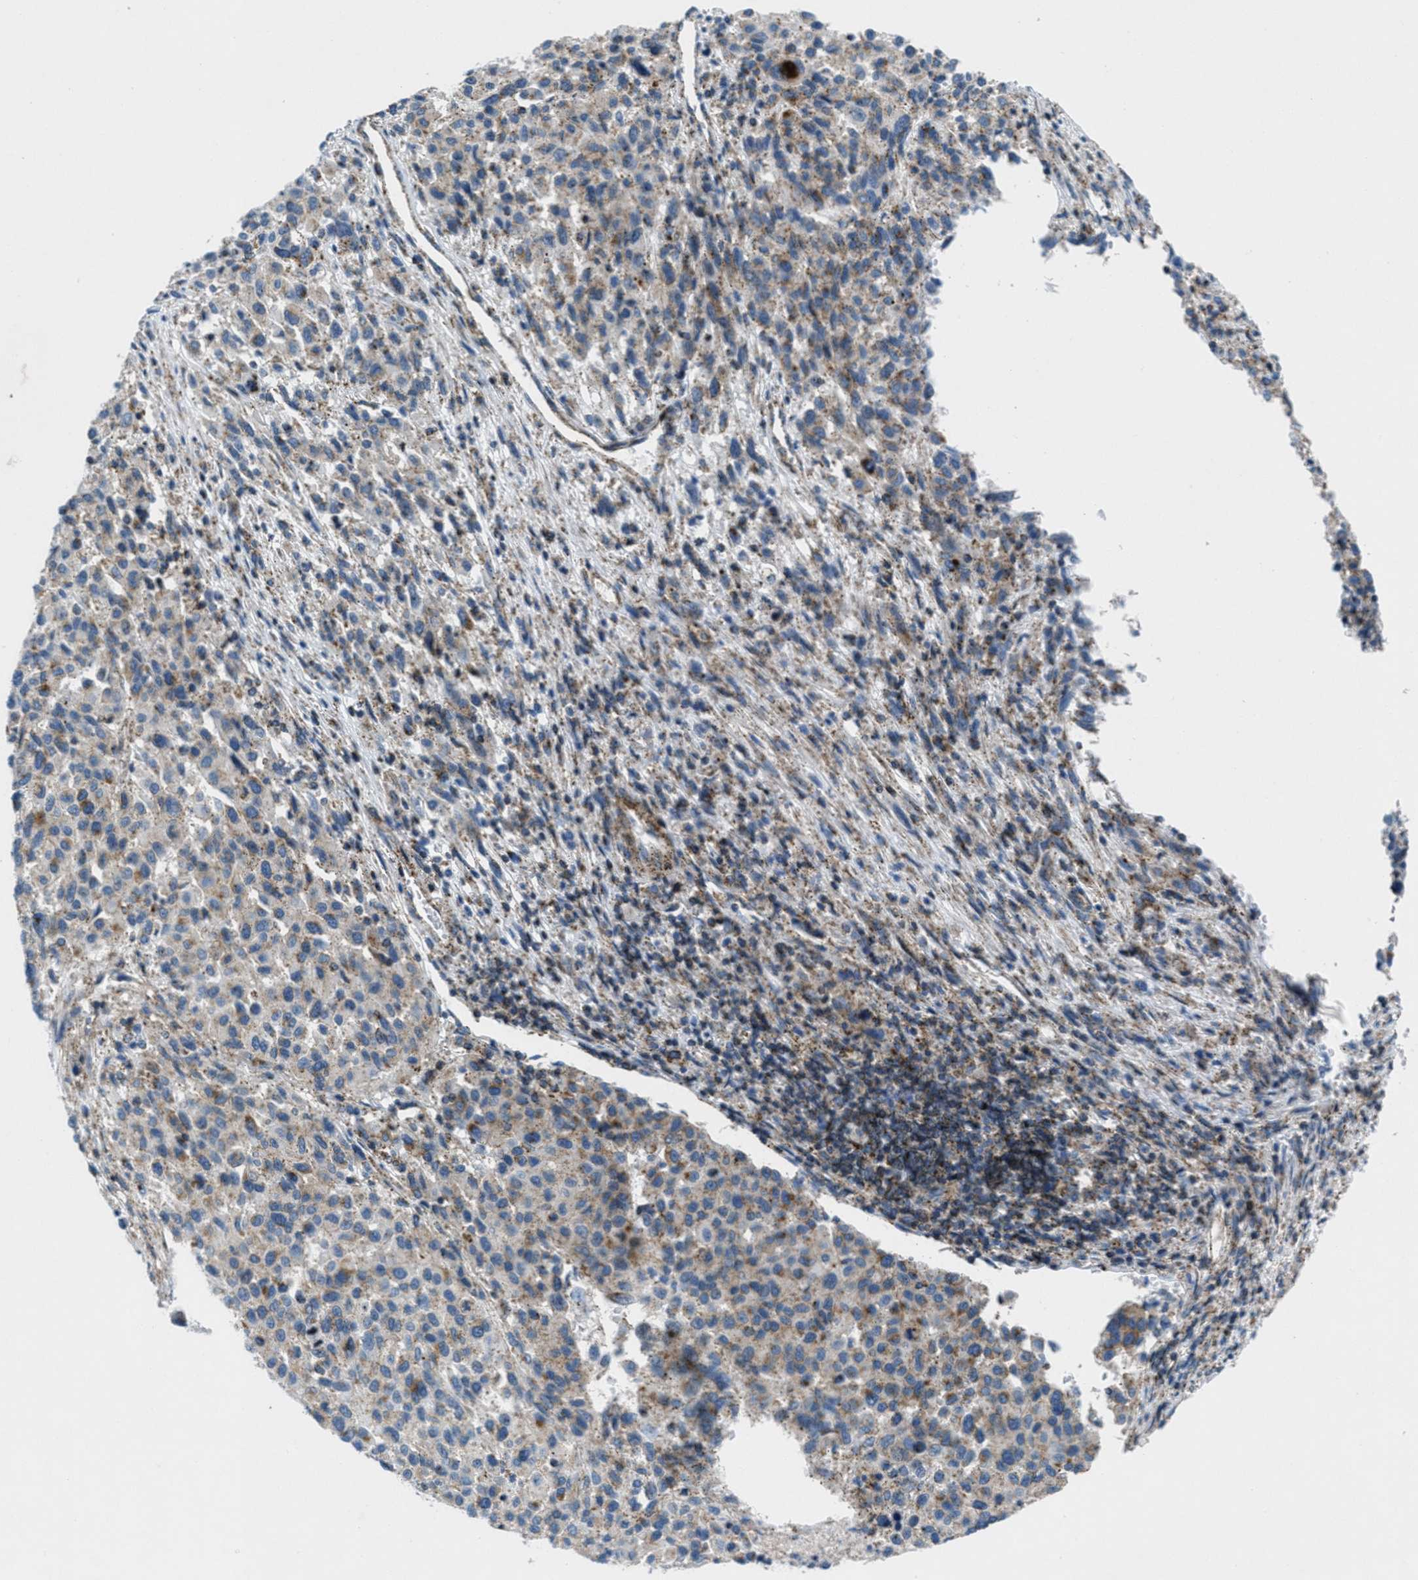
{"staining": {"intensity": "weak", "quantity": "<25%", "location": "cytoplasmic/membranous"}, "tissue": "melanoma", "cell_type": "Tumor cells", "image_type": "cancer", "snomed": [{"axis": "morphology", "description": "Malignant melanoma, Metastatic site"}, {"axis": "topography", "description": "Lymph node"}], "caption": "Melanoma was stained to show a protein in brown. There is no significant positivity in tumor cells.", "gene": "MFSD13A", "patient": {"sex": "male", "age": 61}}